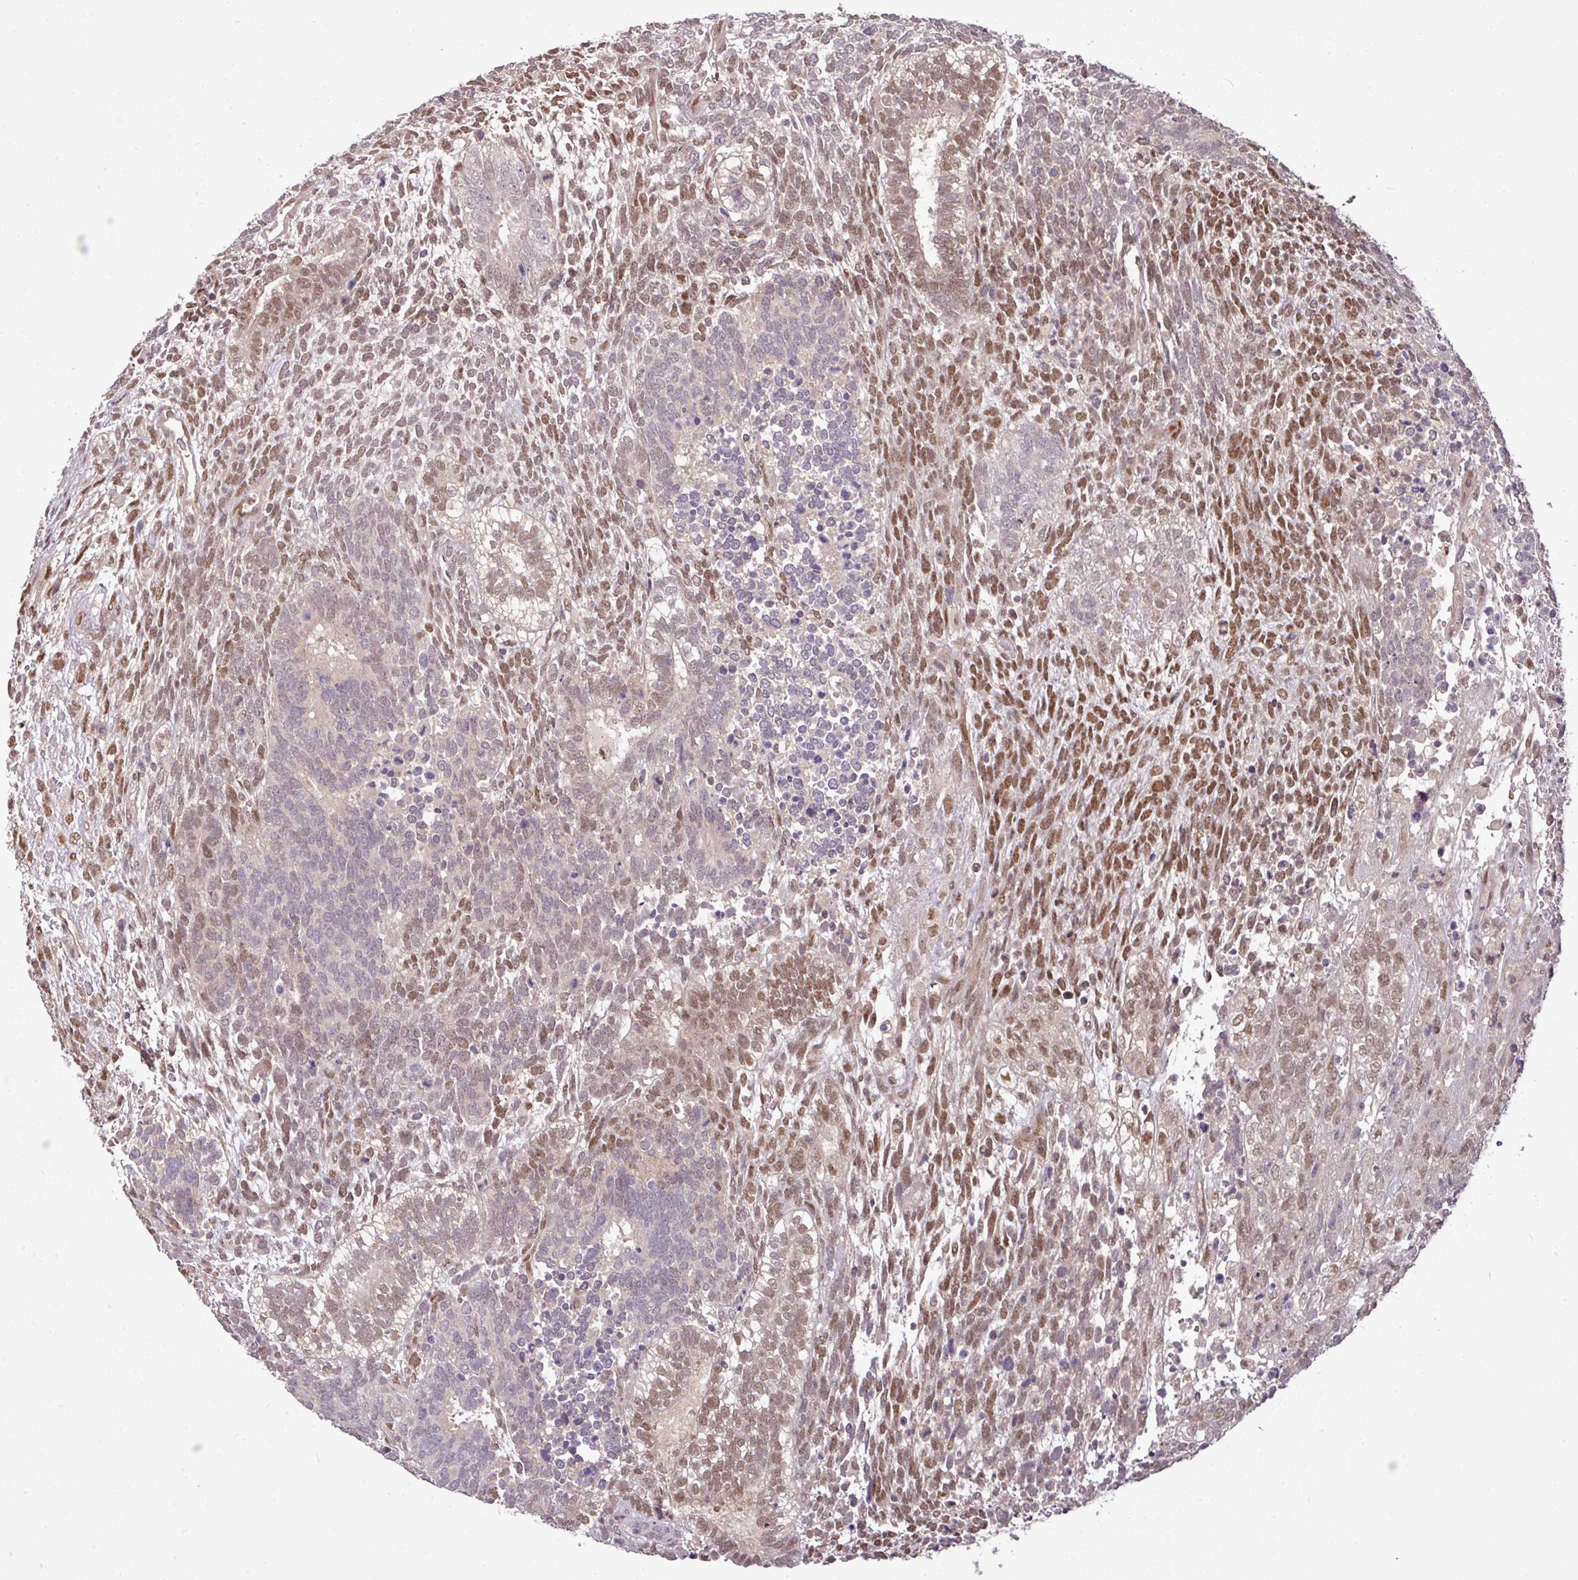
{"staining": {"intensity": "moderate", "quantity": "25%-75%", "location": "nuclear"}, "tissue": "testis cancer", "cell_type": "Tumor cells", "image_type": "cancer", "snomed": [{"axis": "morphology", "description": "Carcinoma, Embryonal, NOS"}, {"axis": "topography", "description": "Testis"}], "caption": "Human testis cancer stained with a protein marker demonstrates moderate staining in tumor cells.", "gene": "CIC", "patient": {"sex": "male", "age": 23}}